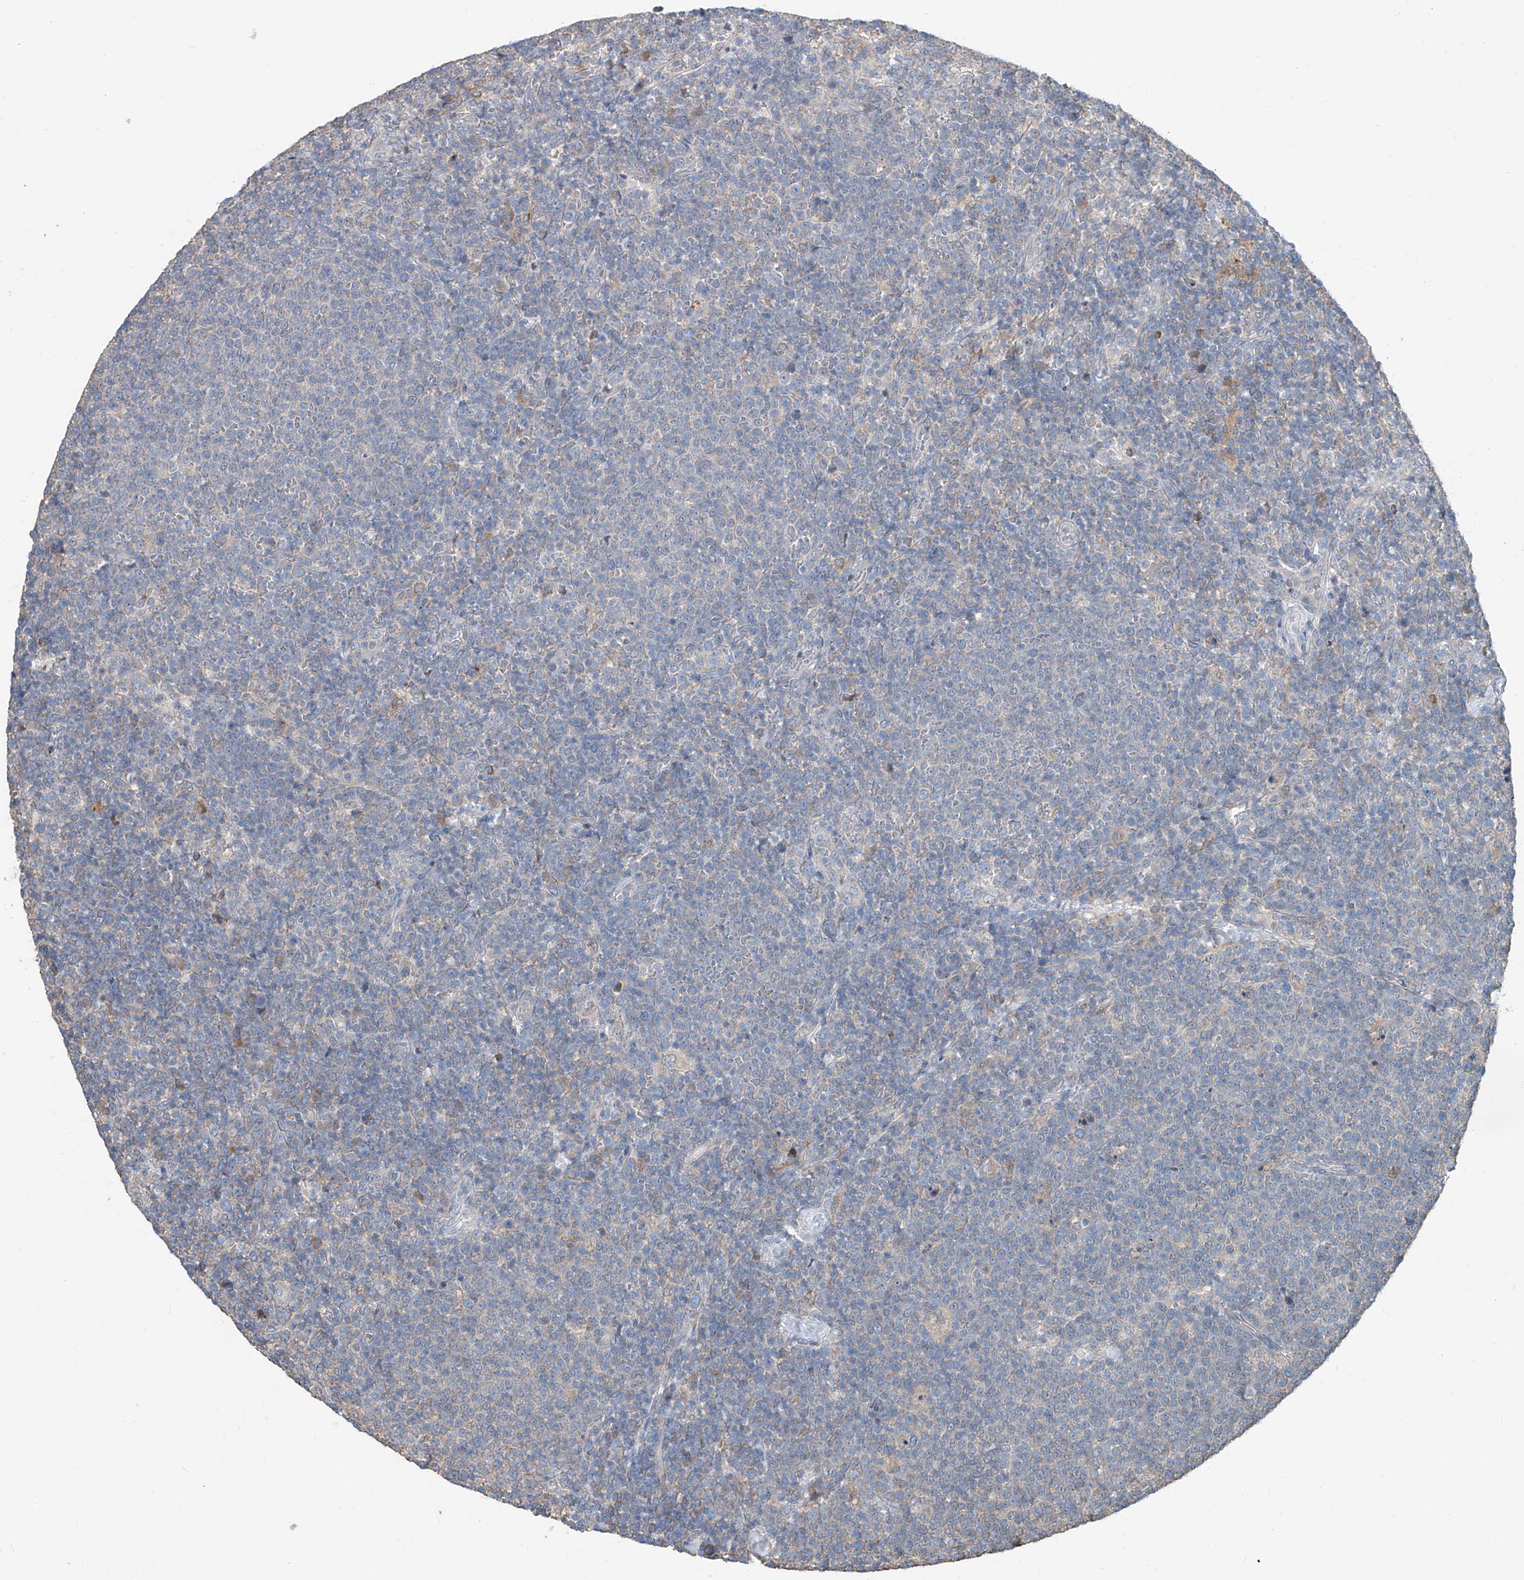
{"staining": {"intensity": "negative", "quantity": "none", "location": "none"}, "tissue": "lymphoma", "cell_type": "Tumor cells", "image_type": "cancer", "snomed": [{"axis": "morphology", "description": "Malignant lymphoma, non-Hodgkin's type, High grade"}, {"axis": "topography", "description": "Lymph node"}], "caption": "Immunohistochemical staining of human high-grade malignant lymphoma, non-Hodgkin's type demonstrates no significant expression in tumor cells.", "gene": "KCNK10", "patient": {"sex": "male", "age": 61}}